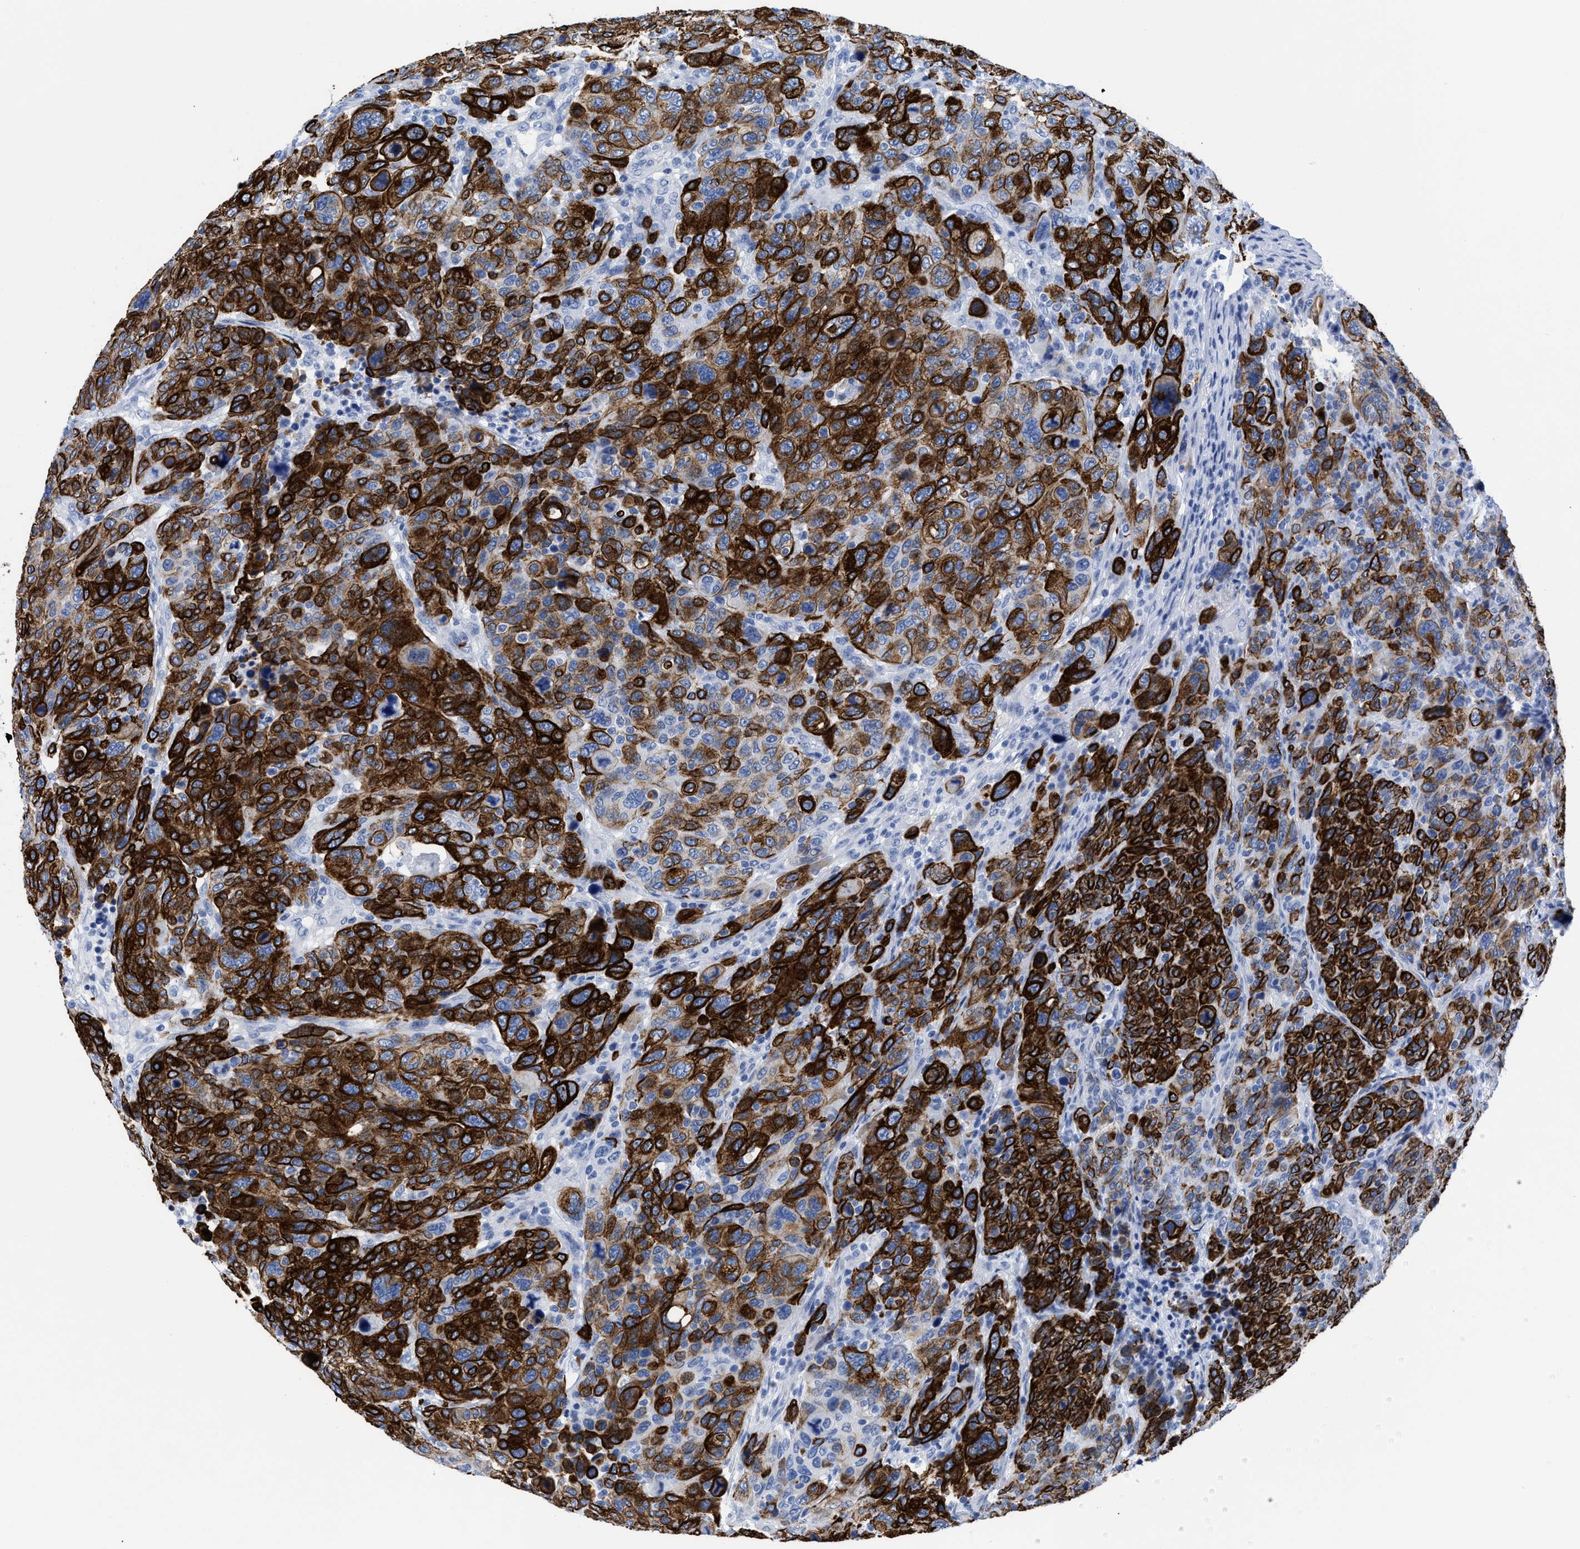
{"staining": {"intensity": "strong", "quantity": ">75%", "location": "cytoplasmic/membranous"}, "tissue": "breast cancer", "cell_type": "Tumor cells", "image_type": "cancer", "snomed": [{"axis": "morphology", "description": "Duct carcinoma"}, {"axis": "topography", "description": "Breast"}], "caption": "Immunohistochemistry (IHC) (DAB (3,3'-diaminobenzidine)) staining of human breast intraductal carcinoma demonstrates strong cytoplasmic/membranous protein expression in approximately >75% of tumor cells.", "gene": "DUSP26", "patient": {"sex": "female", "age": 37}}